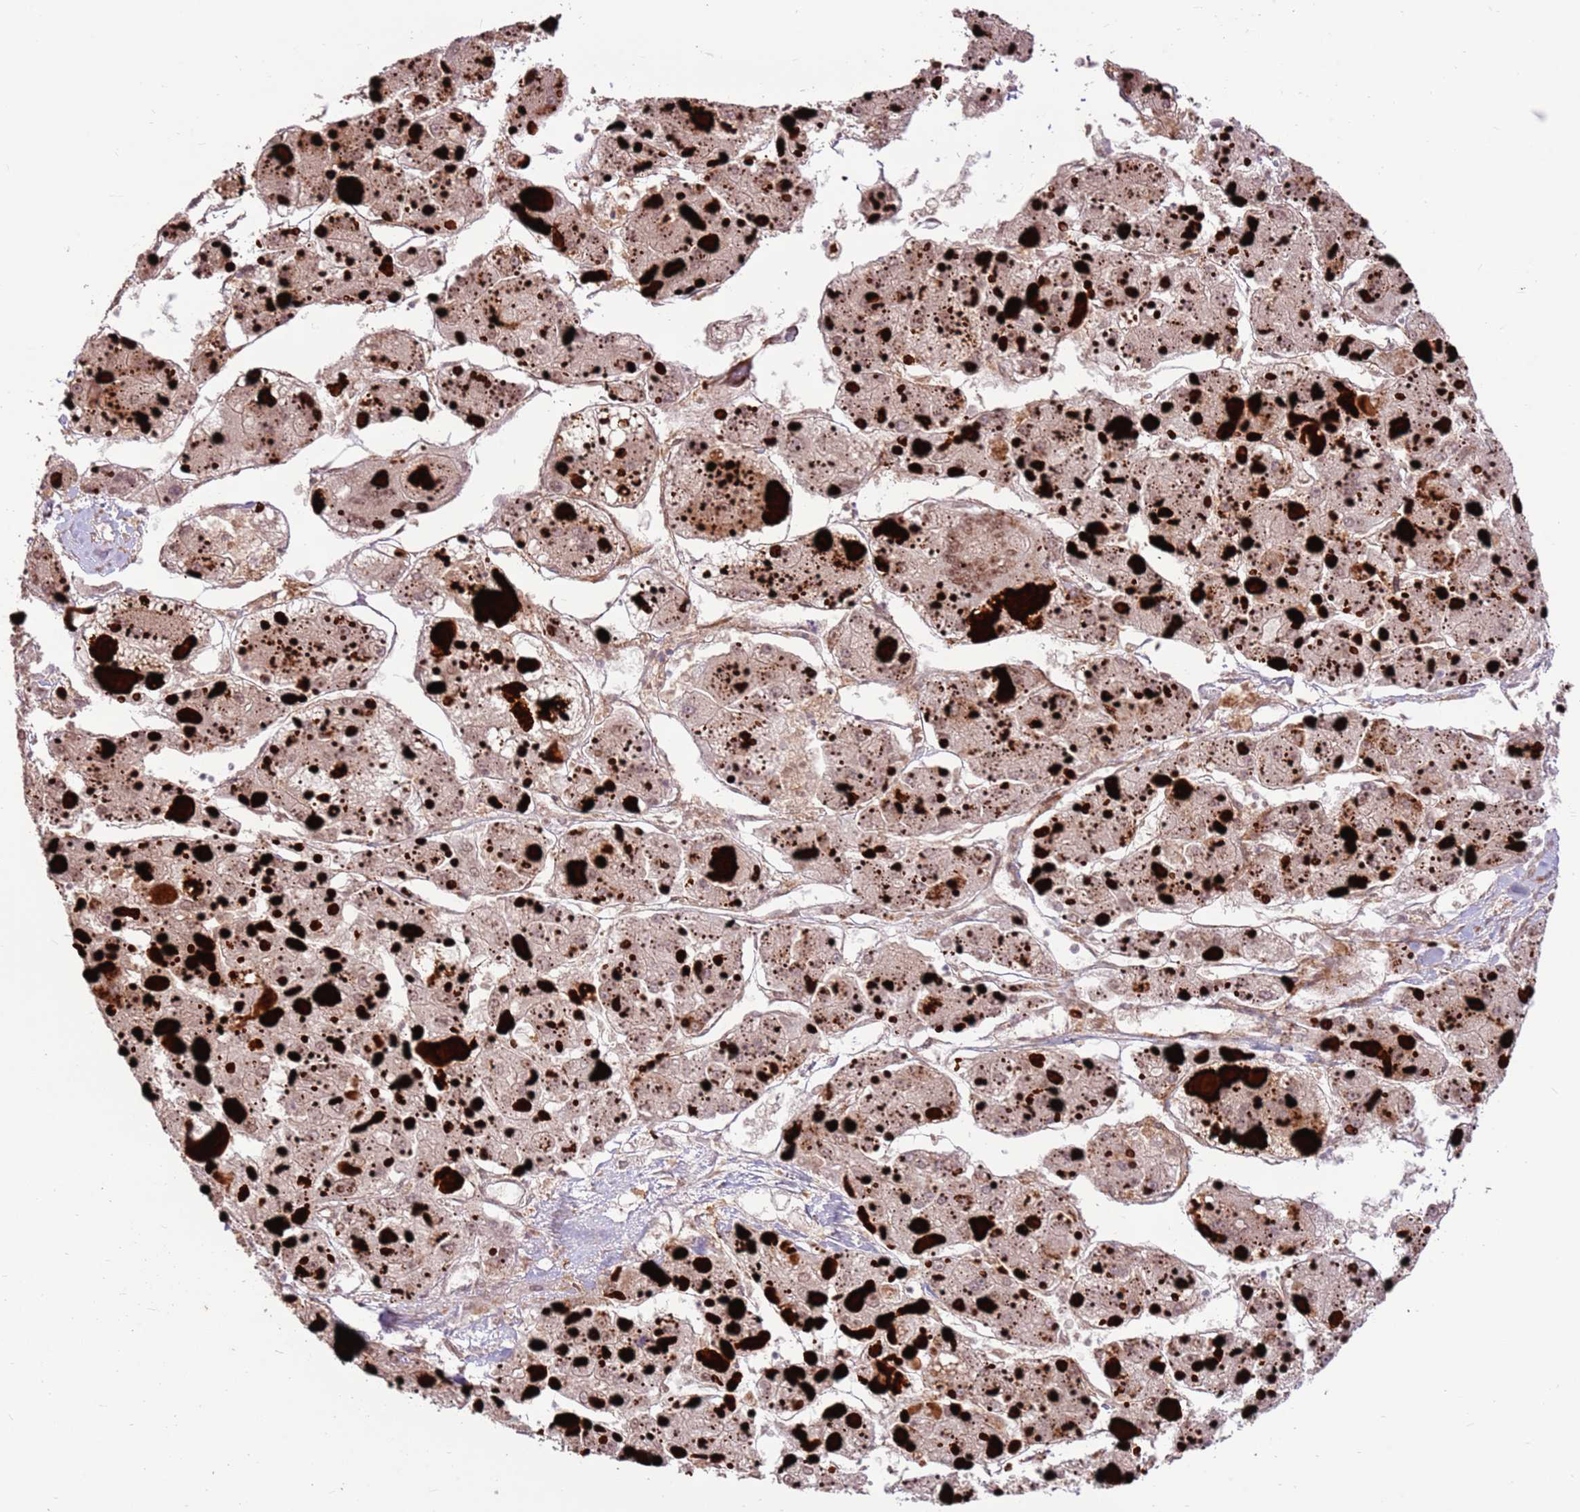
{"staining": {"intensity": "negative", "quantity": "none", "location": "none"}, "tissue": "liver cancer", "cell_type": "Tumor cells", "image_type": "cancer", "snomed": [{"axis": "morphology", "description": "Carcinoma, Hepatocellular, NOS"}, {"axis": "topography", "description": "Liver"}], "caption": "Tumor cells are negative for brown protein staining in liver cancer.", "gene": "LGI4", "patient": {"sex": "female", "age": 73}}